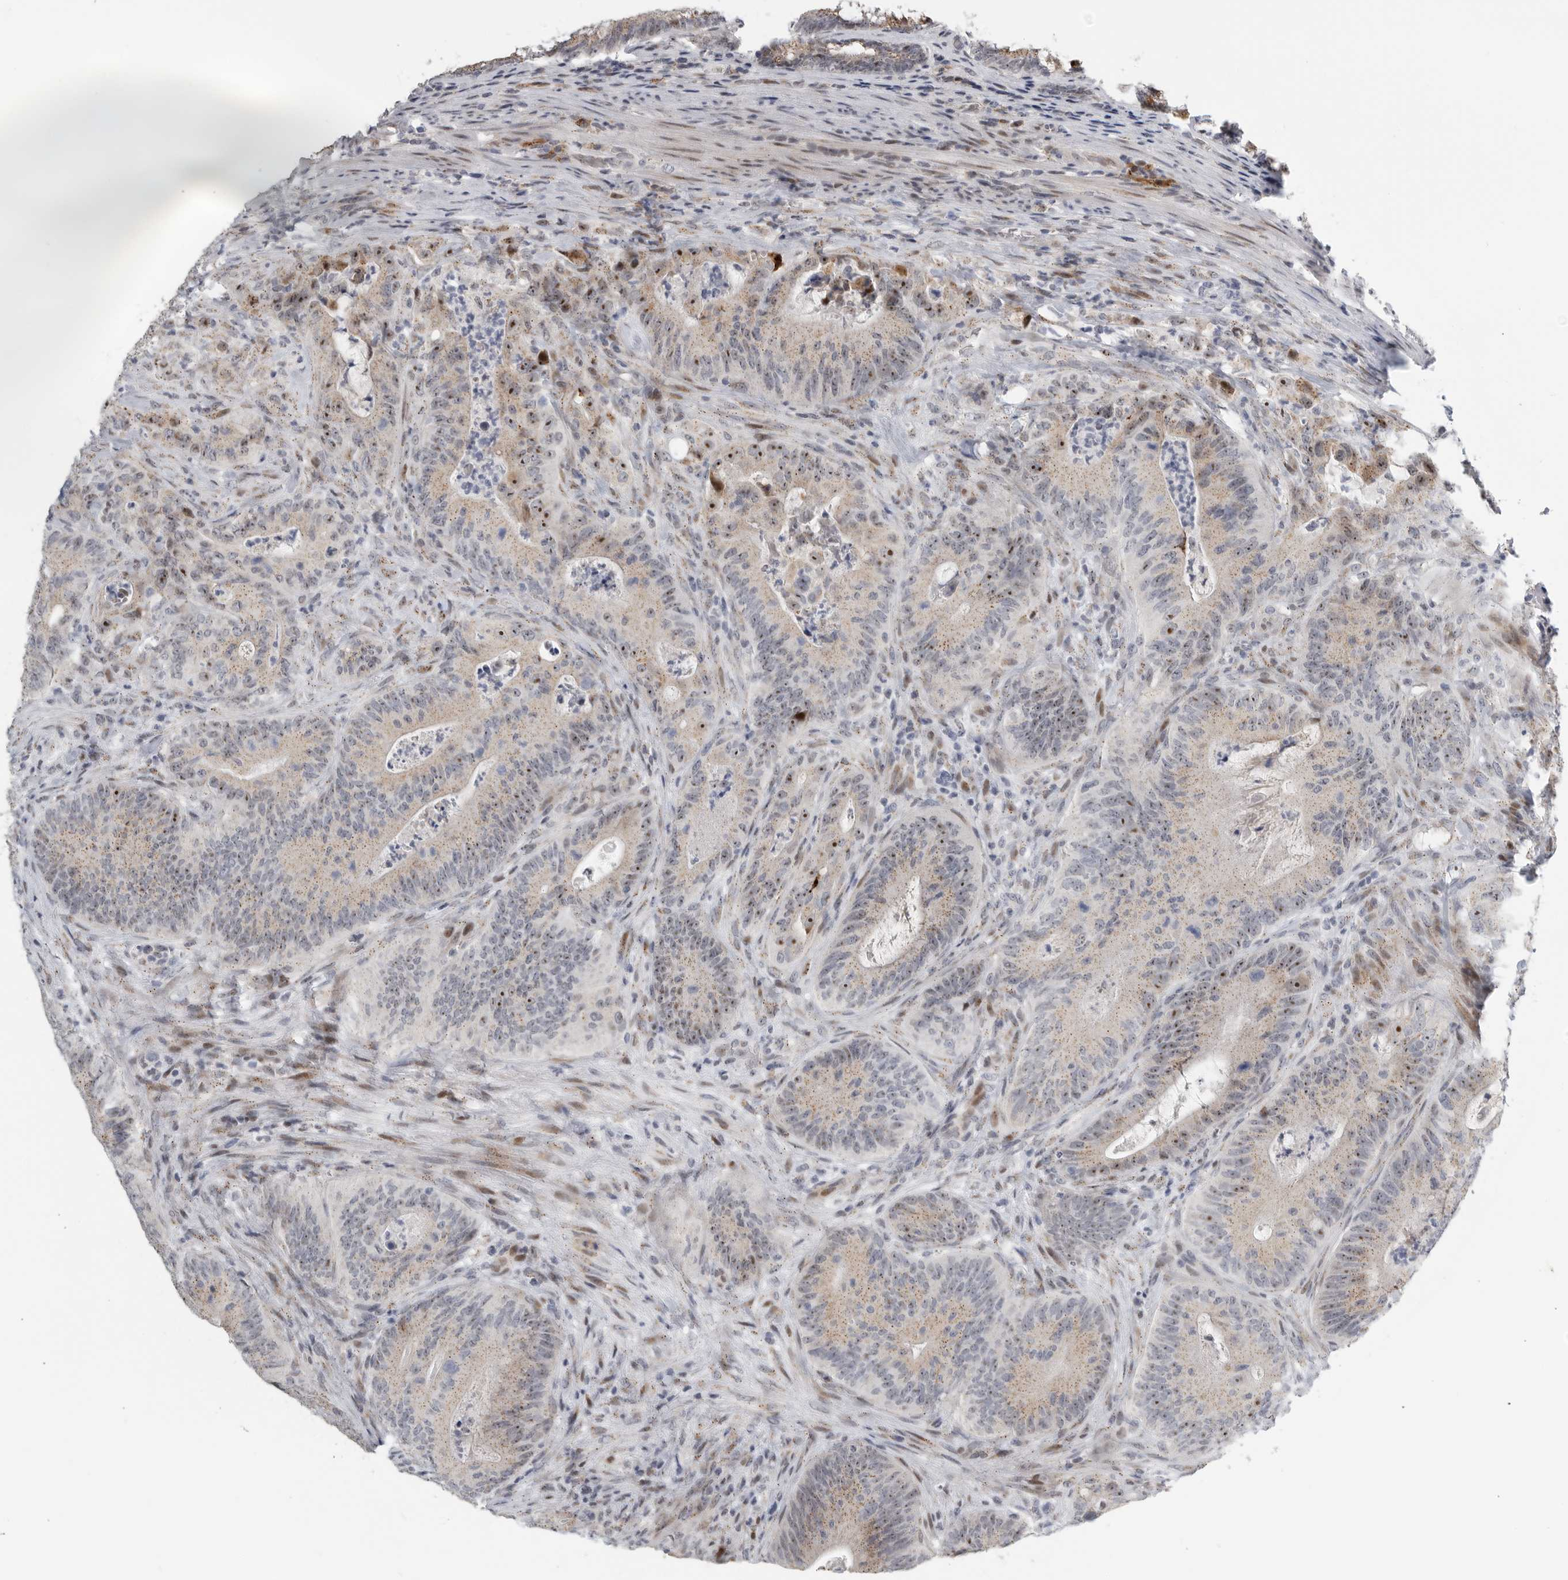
{"staining": {"intensity": "moderate", "quantity": "25%-75%", "location": "cytoplasmic/membranous,nuclear"}, "tissue": "colorectal cancer", "cell_type": "Tumor cells", "image_type": "cancer", "snomed": [{"axis": "morphology", "description": "Normal tissue, NOS"}, {"axis": "topography", "description": "Colon"}], "caption": "Immunohistochemical staining of colorectal cancer shows medium levels of moderate cytoplasmic/membranous and nuclear positivity in about 25%-75% of tumor cells.", "gene": "PCMTD1", "patient": {"sex": "female", "age": 82}}